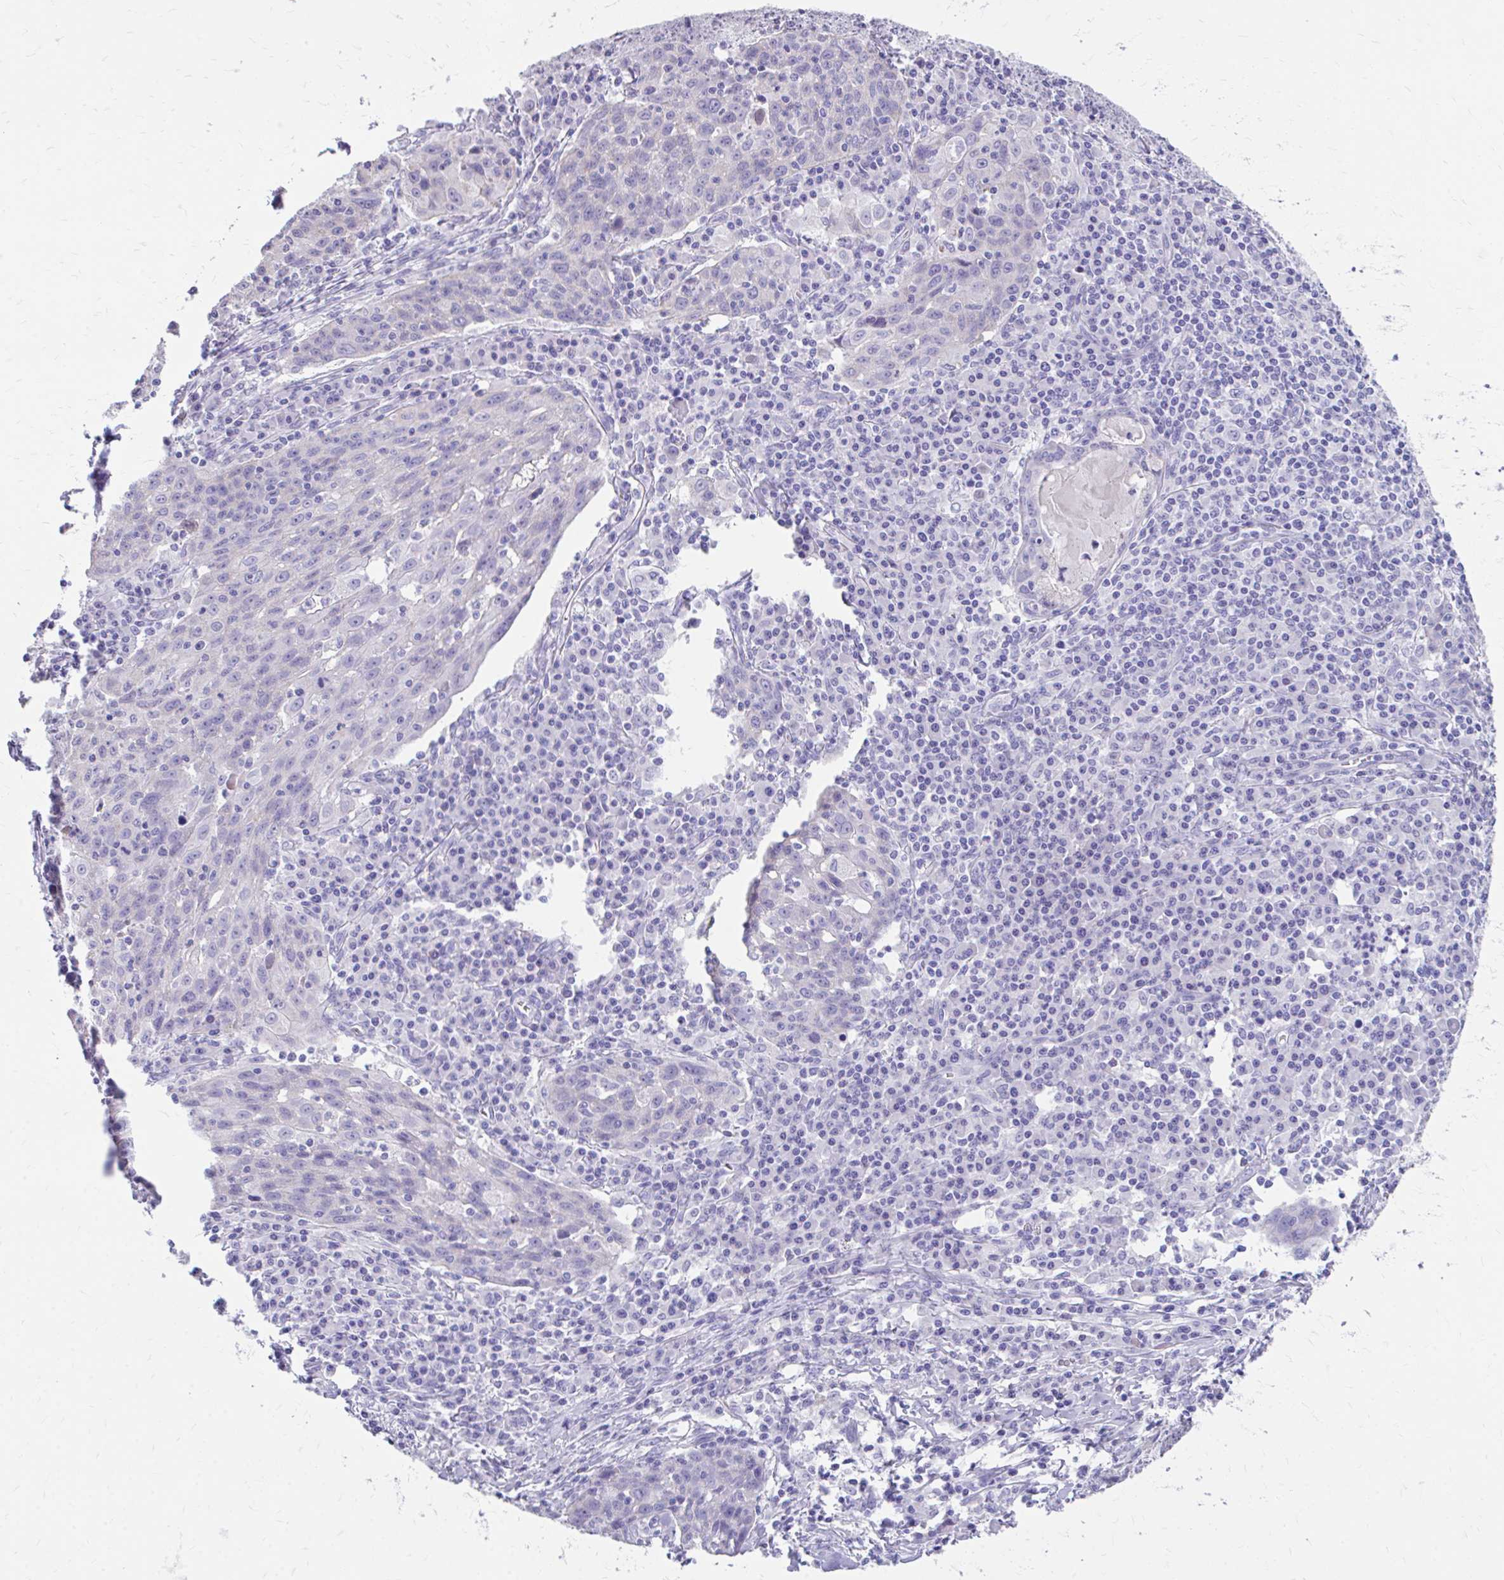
{"staining": {"intensity": "negative", "quantity": "none", "location": "none"}, "tissue": "lung cancer", "cell_type": "Tumor cells", "image_type": "cancer", "snomed": [{"axis": "morphology", "description": "Squamous cell carcinoma, NOS"}, {"axis": "morphology", "description": "Squamous cell carcinoma, metastatic, NOS"}, {"axis": "topography", "description": "Bronchus"}, {"axis": "topography", "description": "Lung"}], "caption": "An image of human lung cancer (squamous cell carcinoma) is negative for staining in tumor cells.", "gene": "CFH", "patient": {"sex": "male", "age": 62}}